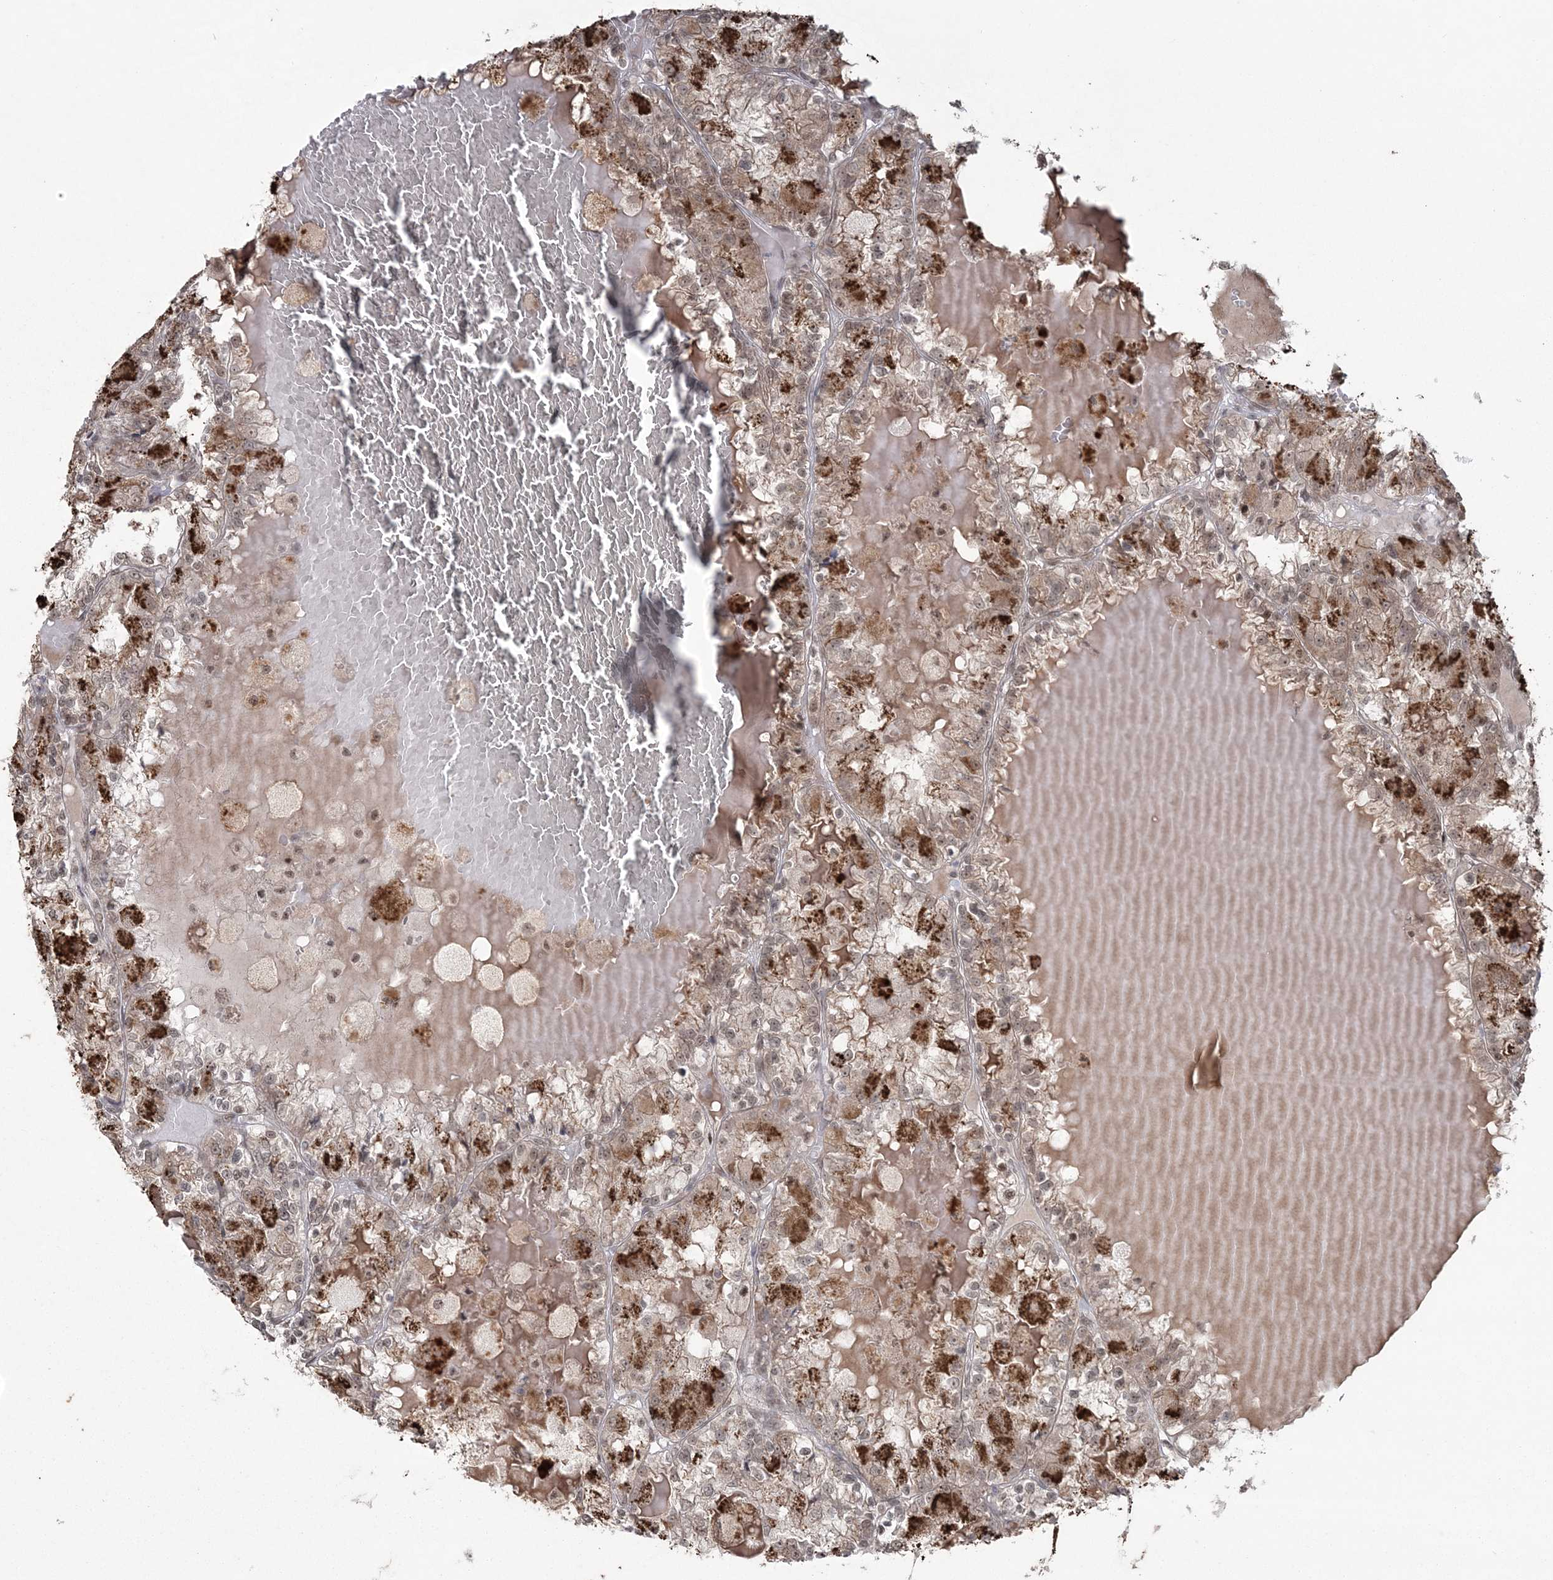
{"staining": {"intensity": "moderate", "quantity": "25%-75%", "location": "cytoplasmic/membranous,nuclear"}, "tissue": "renal cancer", "cell_type": "Tumor cells", "image_type": "cancer", "snomed": [{"axis": "morphology", "description": "Adenocarcinoma, NOS"}, {"axis": "topography", "description": "Kidney"}], "caption": "Moderate cytoplasmic/membranous and nuclear staining for a protein is identified in about 25%-75% of tumor cells of renal cancer (adenocarcinoma) using immunohistochemistry (IHC).", "gene": "EPB41L4A", "patient": {"sex": "female", "age": 56}}